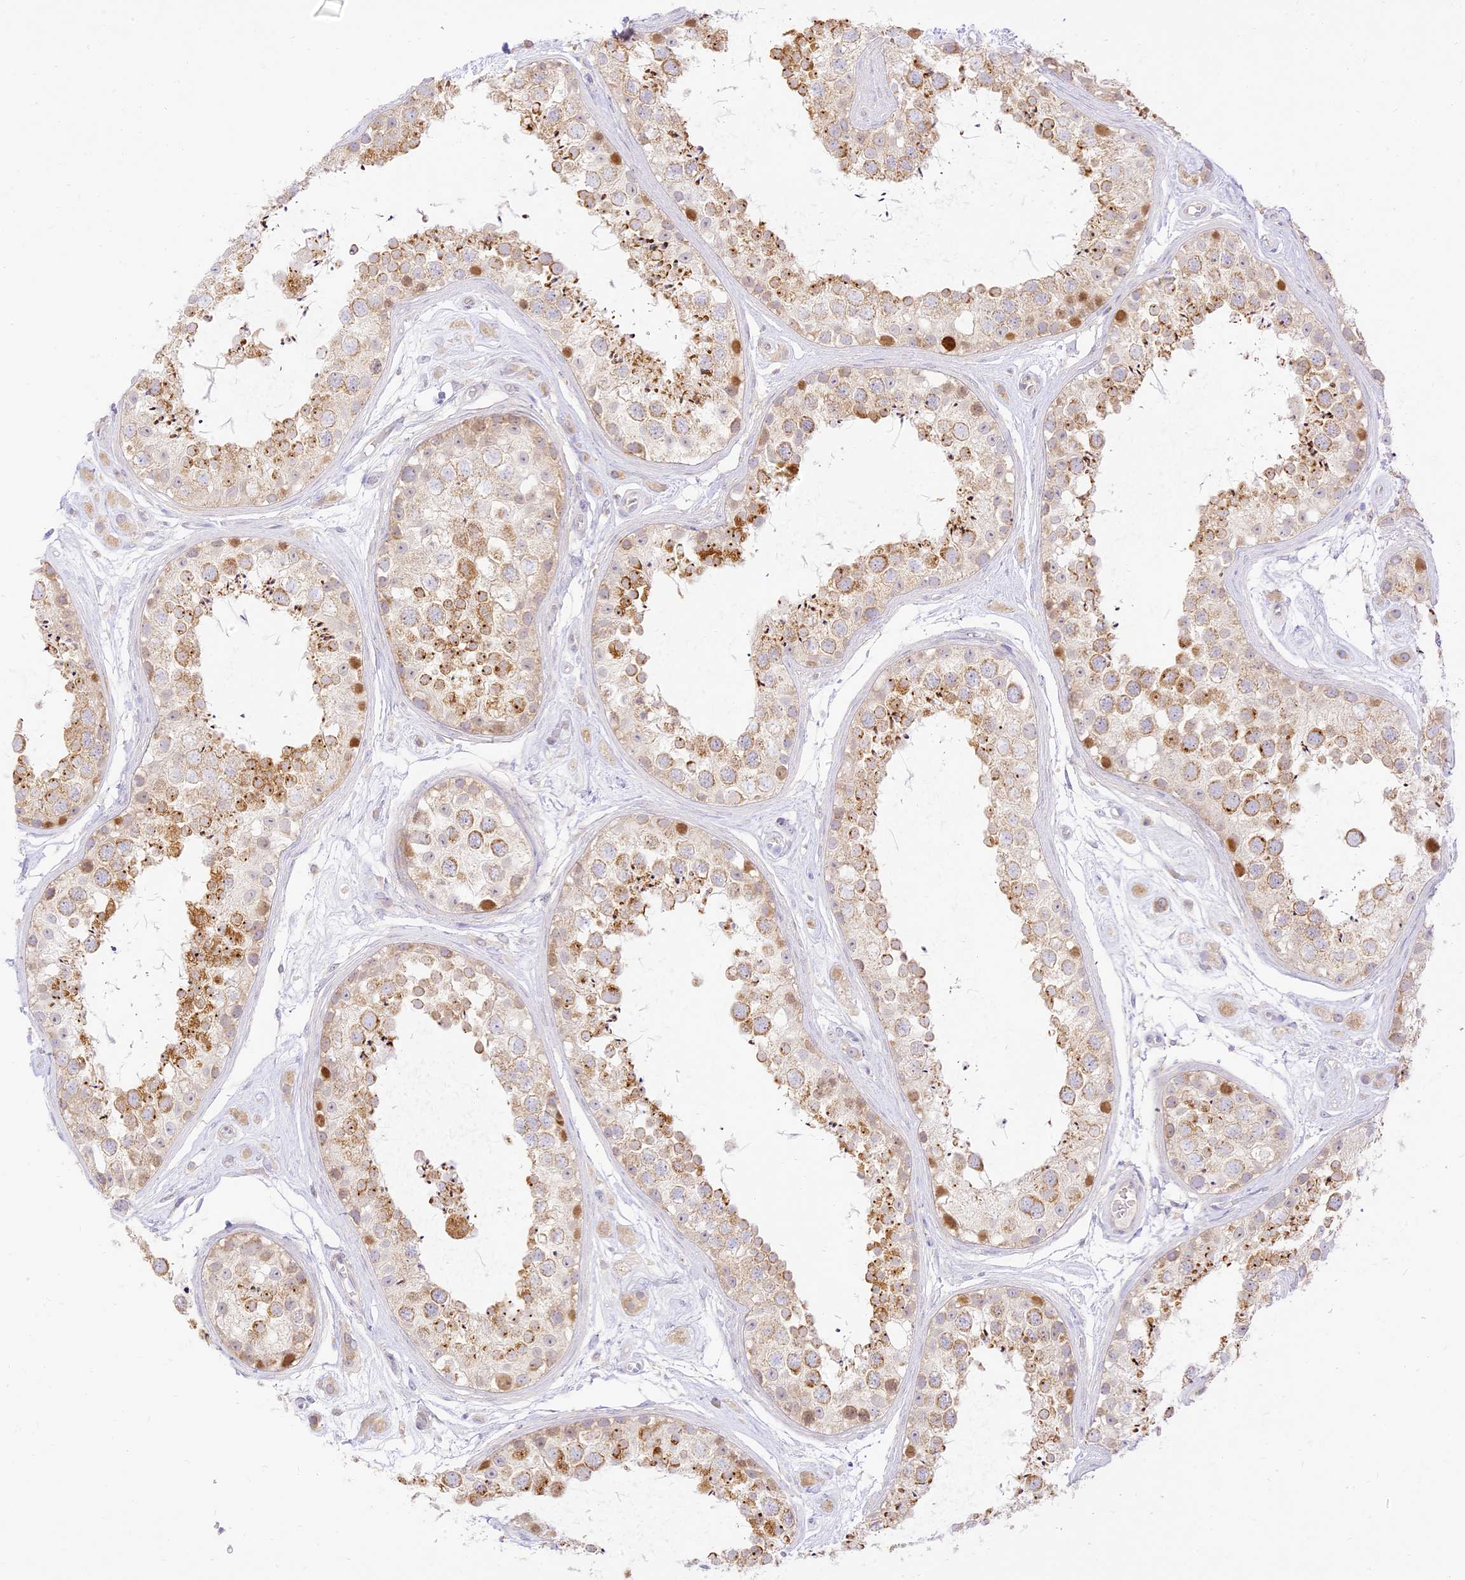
{"staining": {"intensity": "moderate", "quantity": "25%-75%", "location": "cytoplasmic/membranous"}, "tissue": "testis", "cell_type": "Cells in seminiferous ducts", "image_type": "normal", "snomed": [{"axis": "morphology", "description": "Normal tissue, NOS"}, {"axis": "topography", "description": "Testis"}], "caption": "Benign testis exhibits moderate cytoplasmic/membranous staining in about 25%-75% of cells in seminiferous ducts (DAB IHC, brown staining for protein, blue staining for nuclei)..", "gene": "LRRC15", "patient": {"sex": "male", "age": 25}}